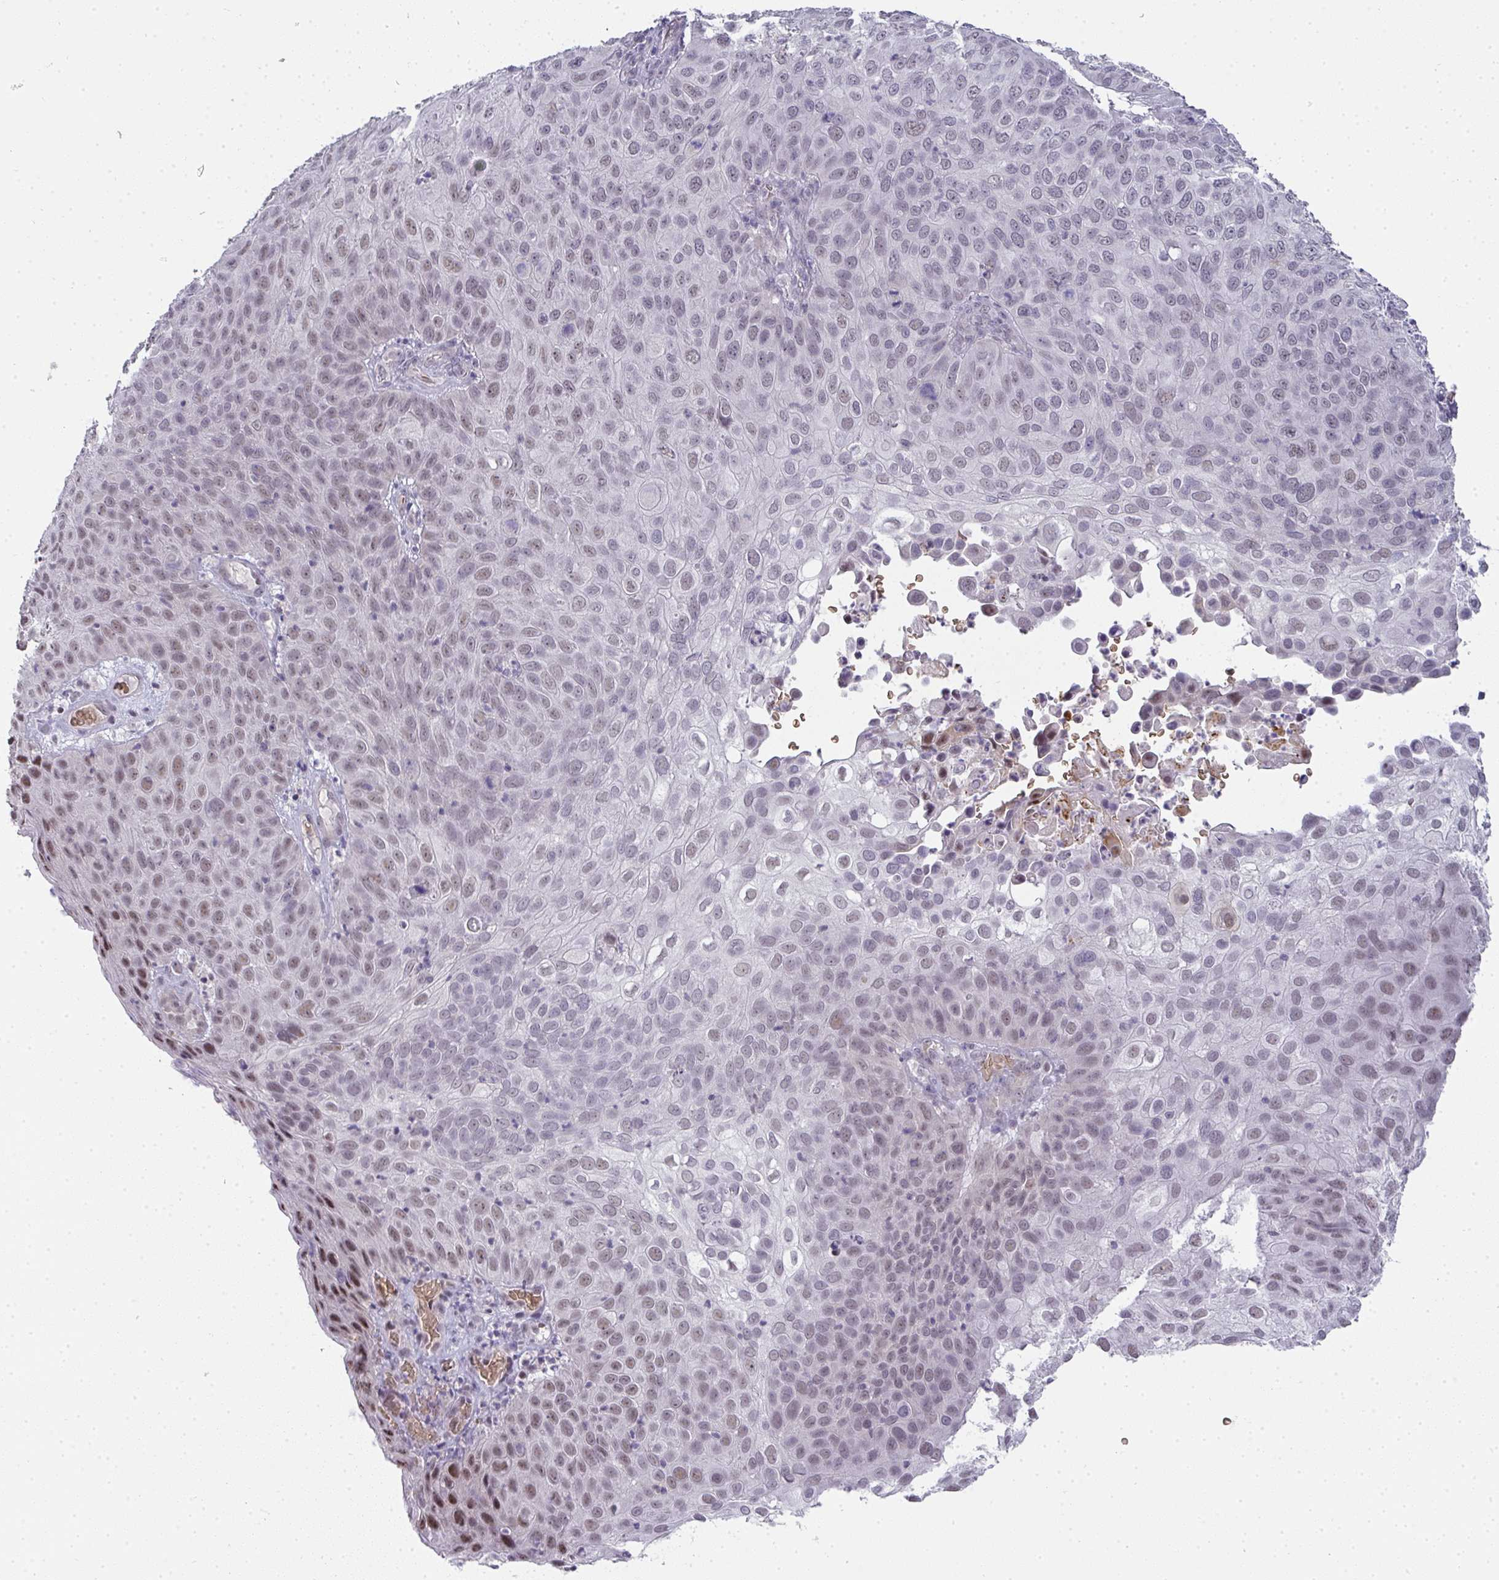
{"staining": {"intensity": "weak", "quantity": "<25%", "location": "nuclear"}, "tissue": "skin cancer", "cell_type": "Tumor cells", "image_type": "cancer", "snomed": [{"axis": "morphology", "description": "Squamous cell carcinoma, NOS"}, {"axis": "topography", "description": "Skin"}], "caption": "This is a micrograph of IHC staining of skin cancer (squamous cell carcinoma), which shows no staining in tumor cells.", "gene": "TNMD", "patient": {"sex": "male", "age": 87}}